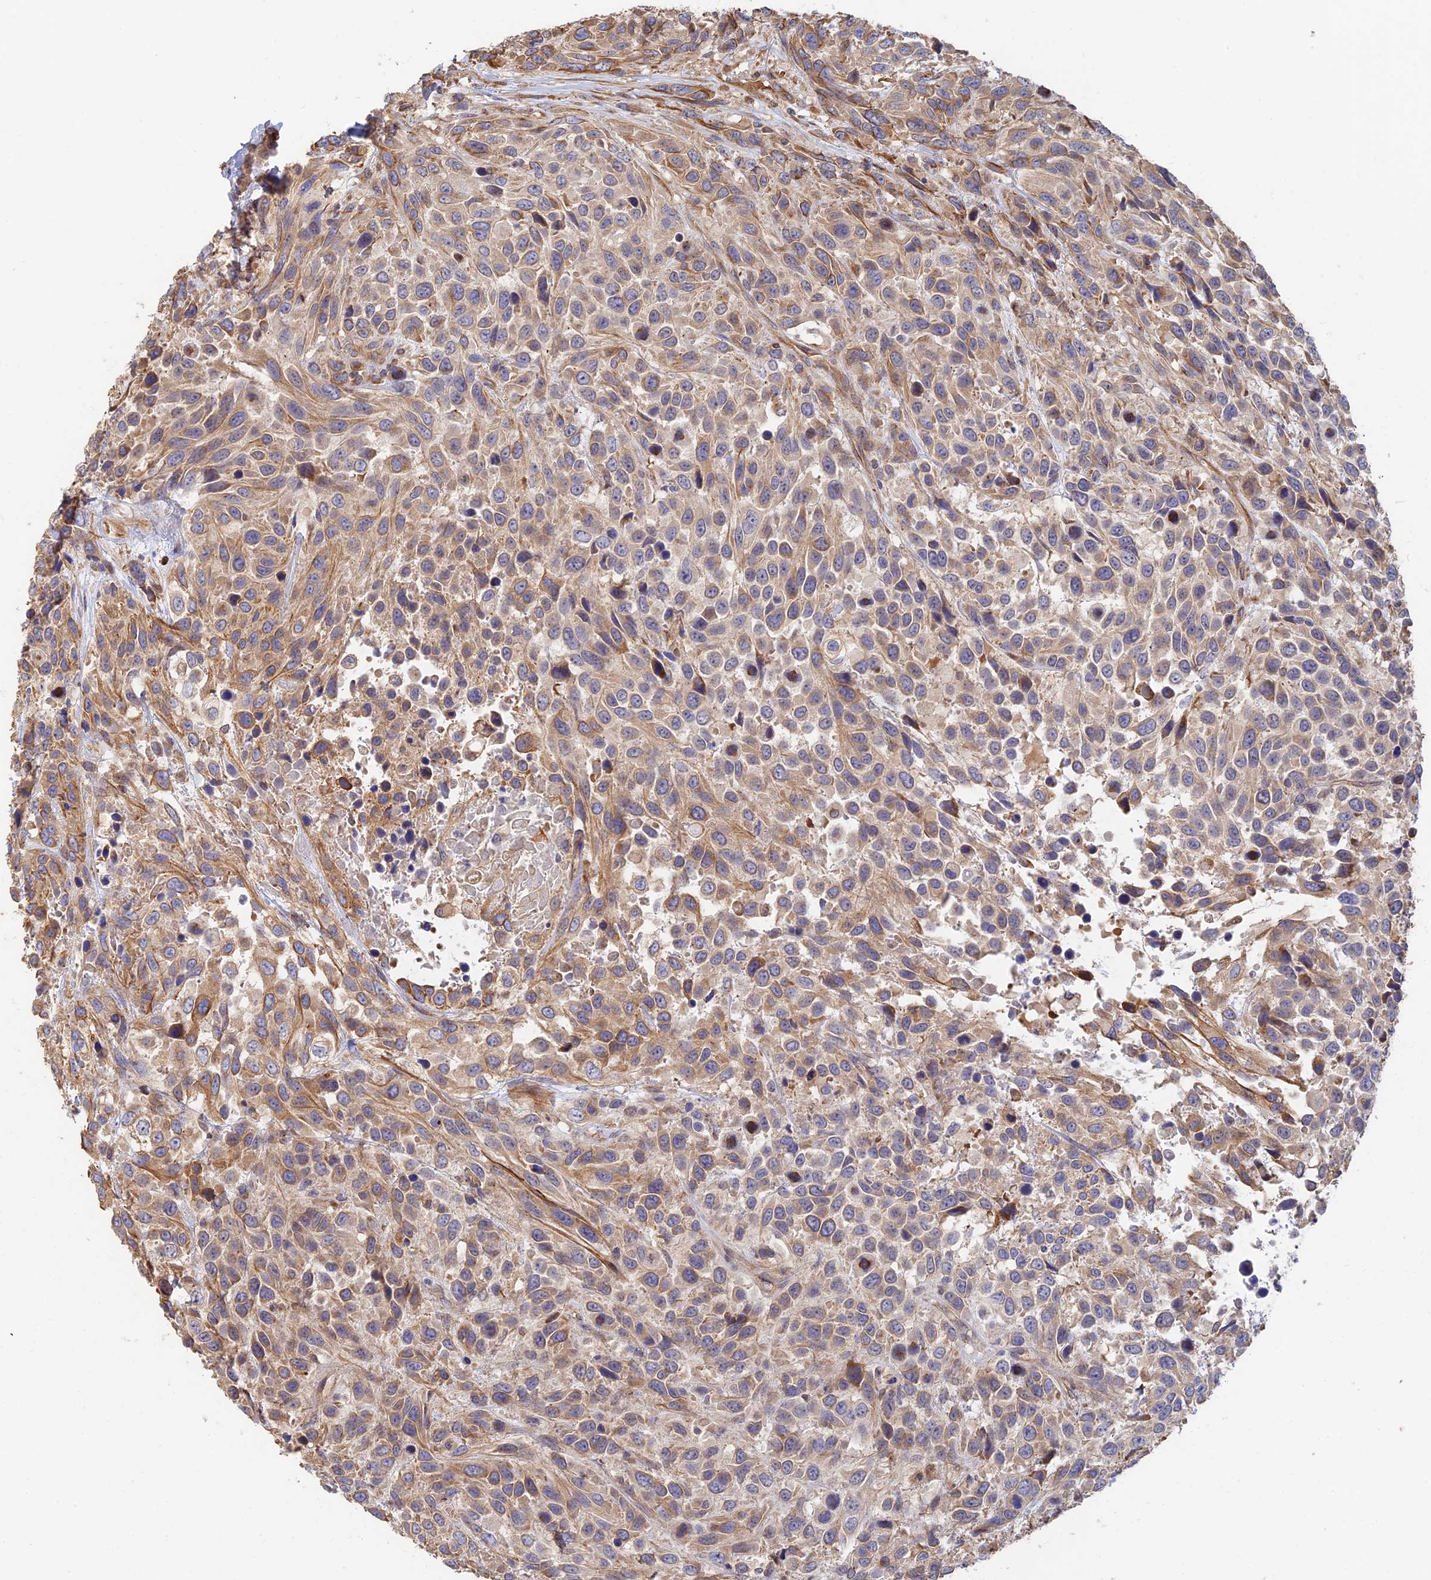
{"staining": {"intensity": "moderate", "quantity": "25%-75%", "location": "cytoplasmic/membranous"}, "tissue": "urothelial cancer", "cell_type": "Tumor cells", "image_type": "cancer", "snomed": [{"axis": "morphology", "description": "Urothelial carcinoma, High grade"}, {"axis": "topography", "description": "Urinary bladder"}], "caption": "A brown stain highlights moderate cytoplasmic/membranous expression of a protein in urothelial carcinoma (high-grade) tumor cells.", "gene": "WBP11", "patient": {"sex": "female", "age": 70}}